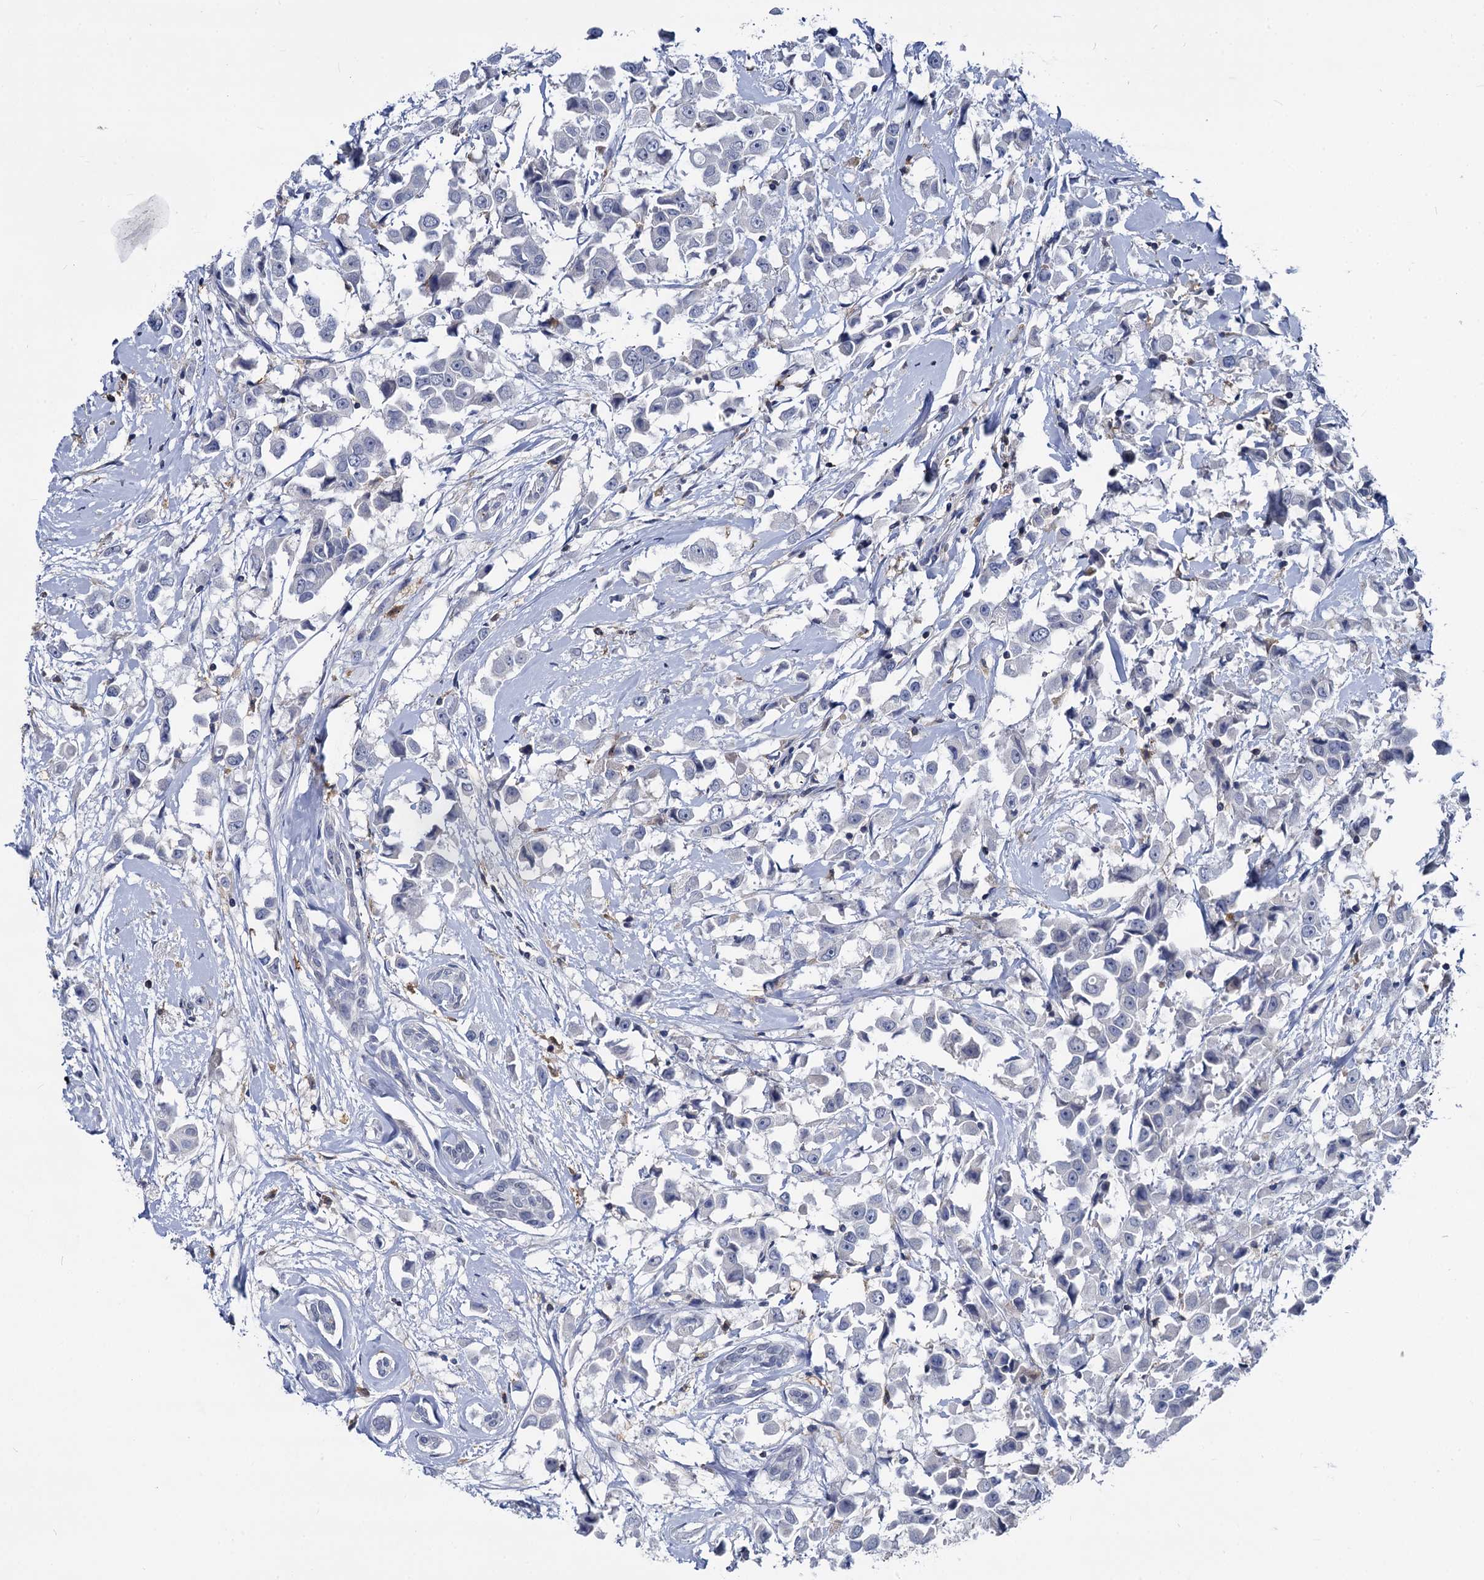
{"staining": {"intensity": "negative", "quantity": "none", "location": "none"}, "tissue": "breast cancer", "cell_type": "Tumor cells", "image_type": "cancer", "snomed": [{"axis": "morphology", "description": "Duct carcinoma"}, {"axis": "topography", "description": "Breast"}], "caption": "Photomicrograph shows no protein staining in tumor cells of breast invasive ductal carcinoma tissue.", "gene": "RHOG", "patient": {"sex": "female", "age": 61}}